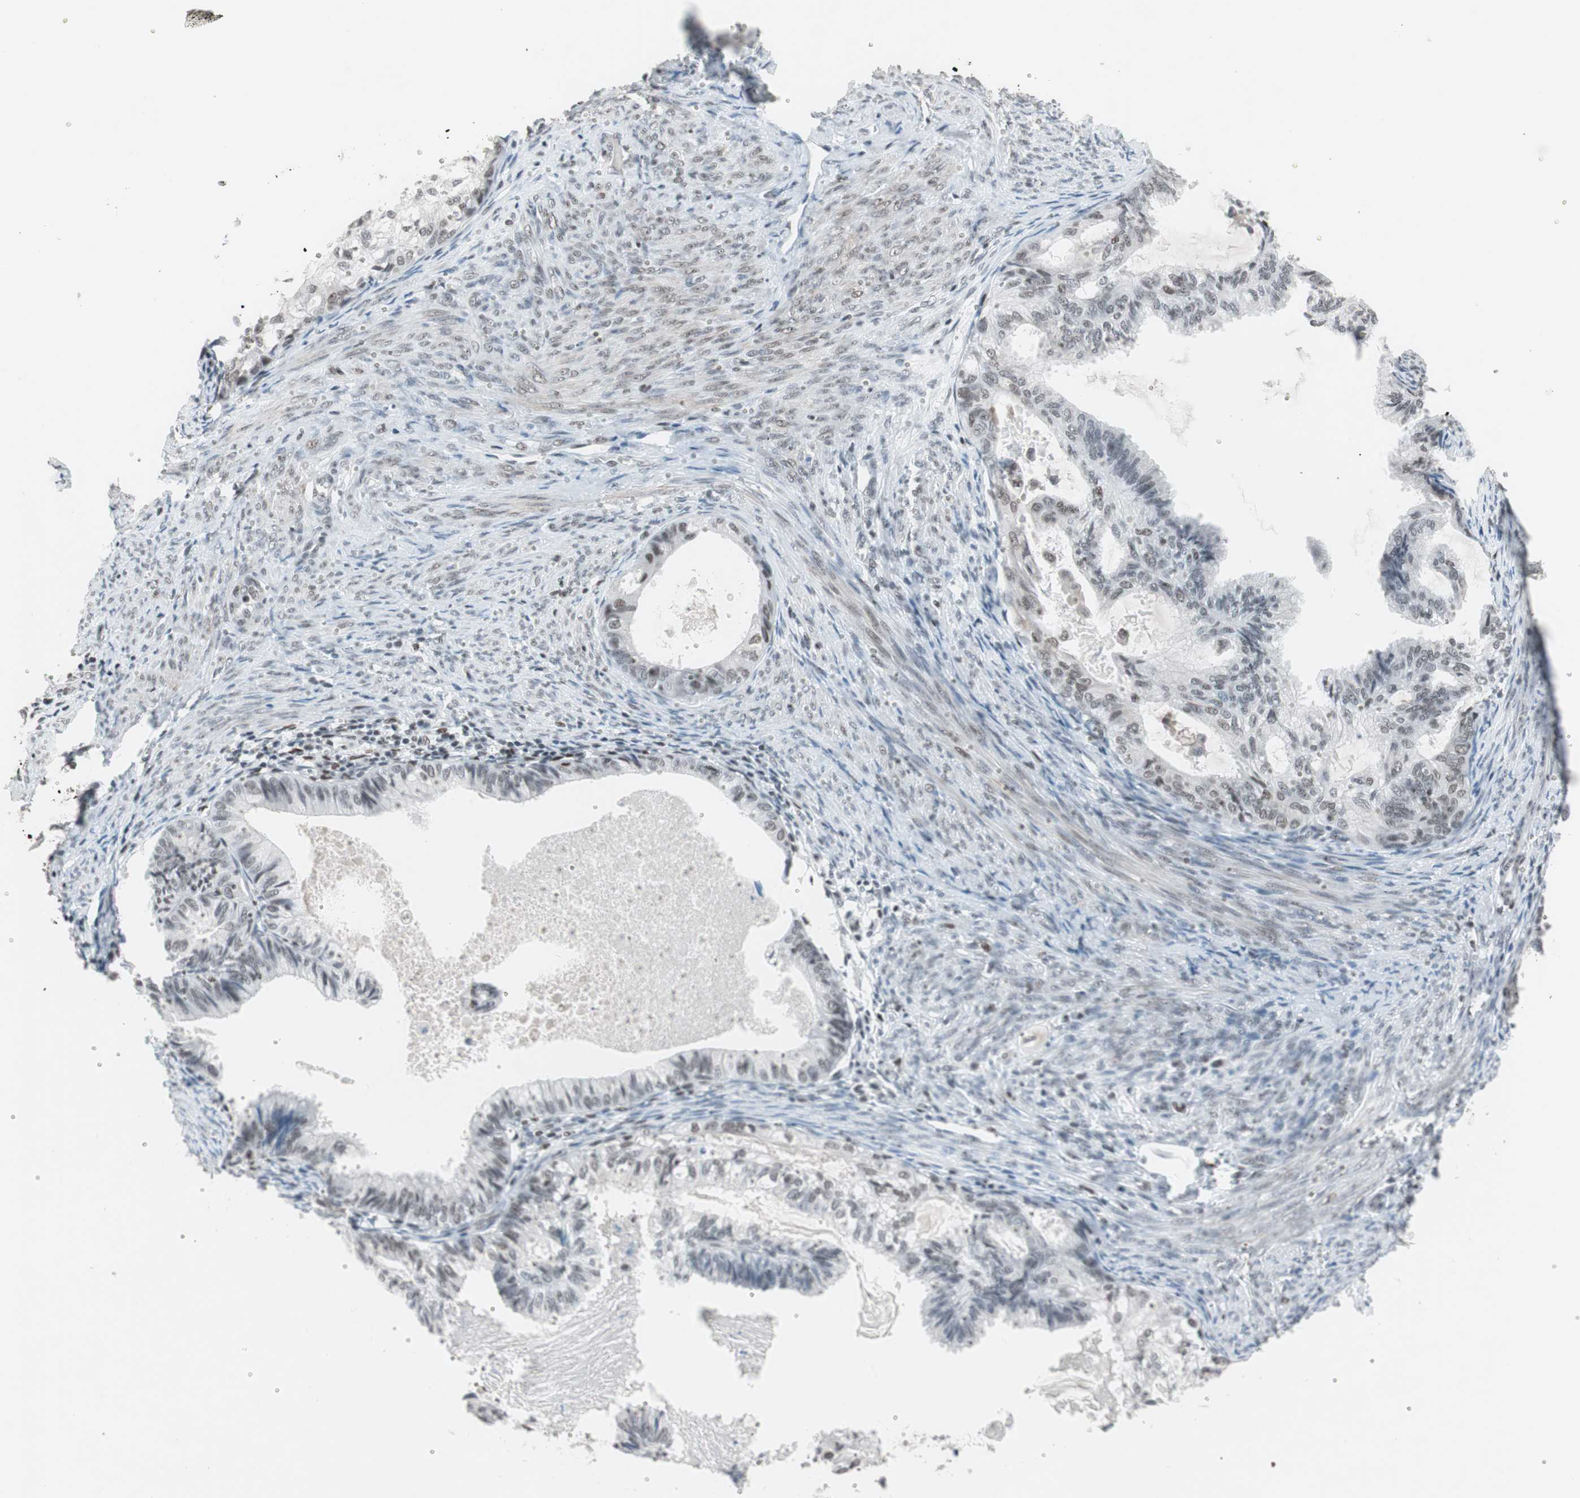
{"staining": {"intensity": "moderate", "quantity": "25%-75%", "location": "nuclear"}, "tissue": "cervical cancer", "cell_type": "Tumor cells", "image_type": "cancer", "snomed": [{"axis": "morphology", "description": "Normal tissue, NOS"}, {"axis": "morphology", "description": "Adenocarcinoma, NOS"}, {"axis": "topography", "description": "Cervix"}, {"axis": "topography", "description": "Endometrium"}], "caption": "Brown immunohistochemical staining in human cervical adenocarcinoma exhibits moderate nuclear expression in about 25%-75% of tumor cells.", "gene": "ARID1A", "patient": {"sex": "female", "age": 86}}